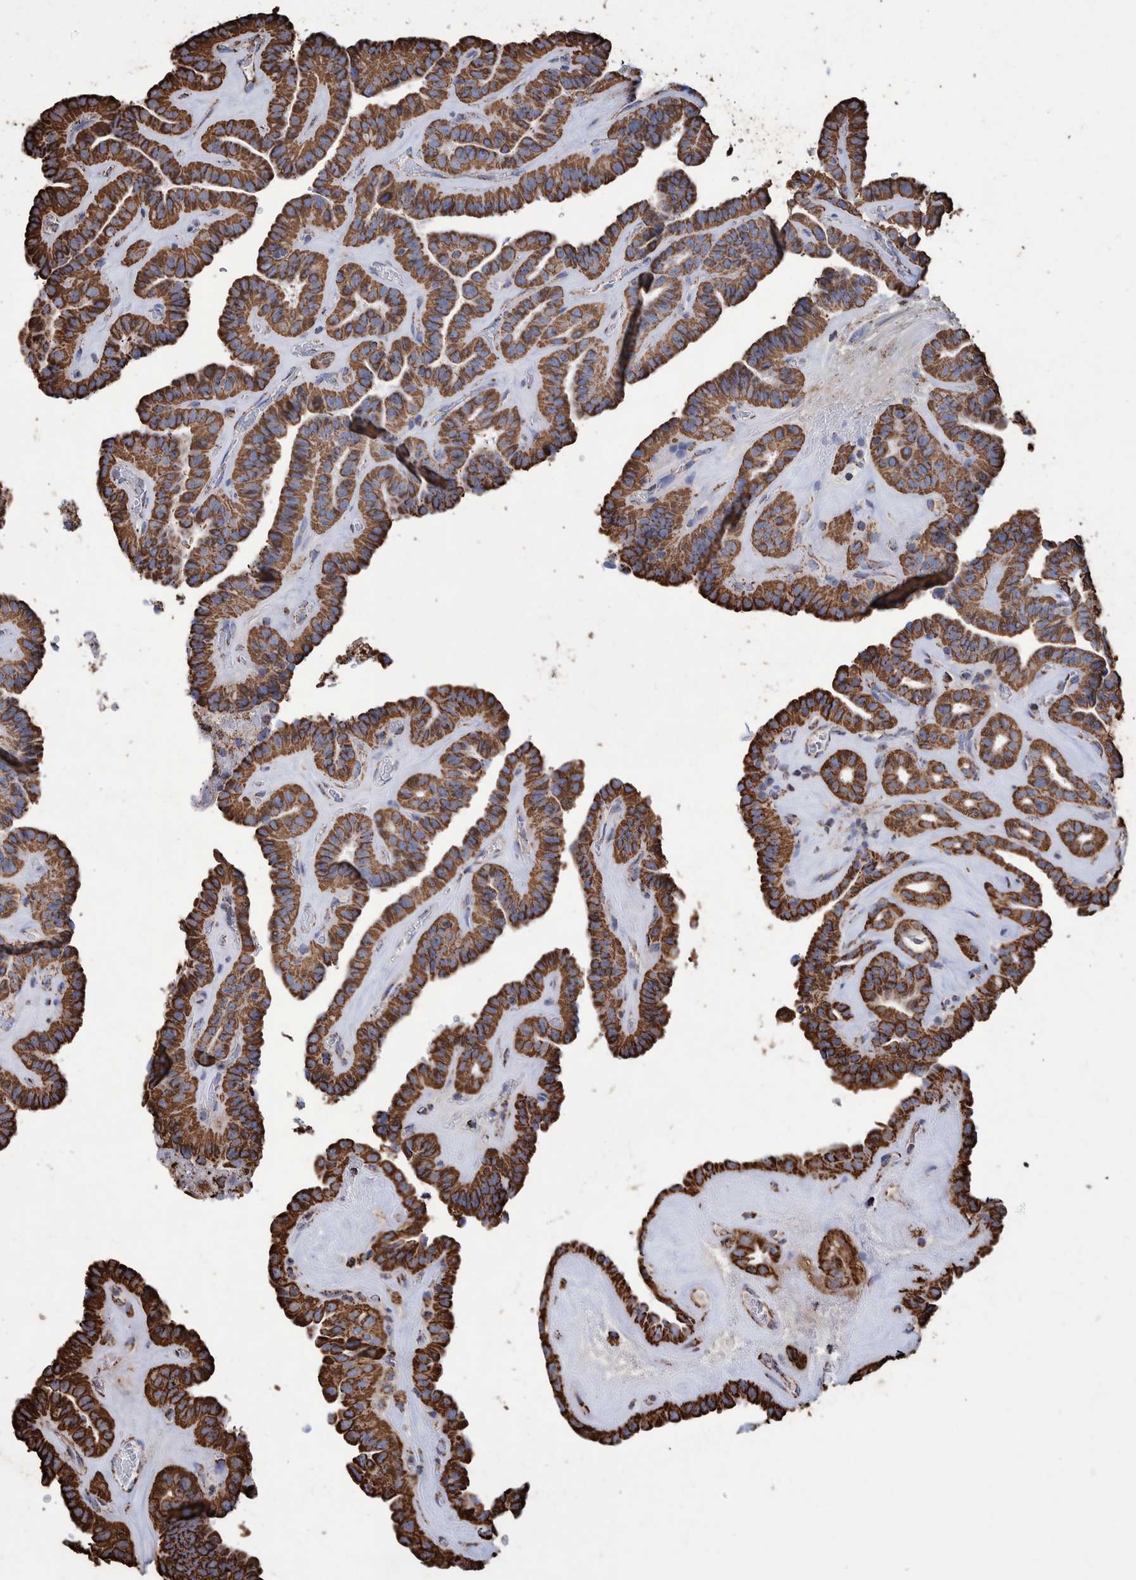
{"staining": {"intensity": "strong", "quantity": ">75%", "location": "cytoplasmic/membranous"}, "tissue": "thyroid cancer", "cell_type": "Tumor cells", "image_type": "cancer", "snomed": [{"axis": "morphology", "description": "Papillary adenocarcinoma, NOS"}, {"axis": "topography", "description": "Thyroid gland"}], "caption": "IHC (DAB (3,3'-diaminobenzidine)) staining of papillary adenocarcinoma (thyroid) displays strong cytoplasmic/membranous protein staining in approximately >75% of tumor cells.", "gene": "VPS26C", "patient": {"sex": "male", "age": 77}}